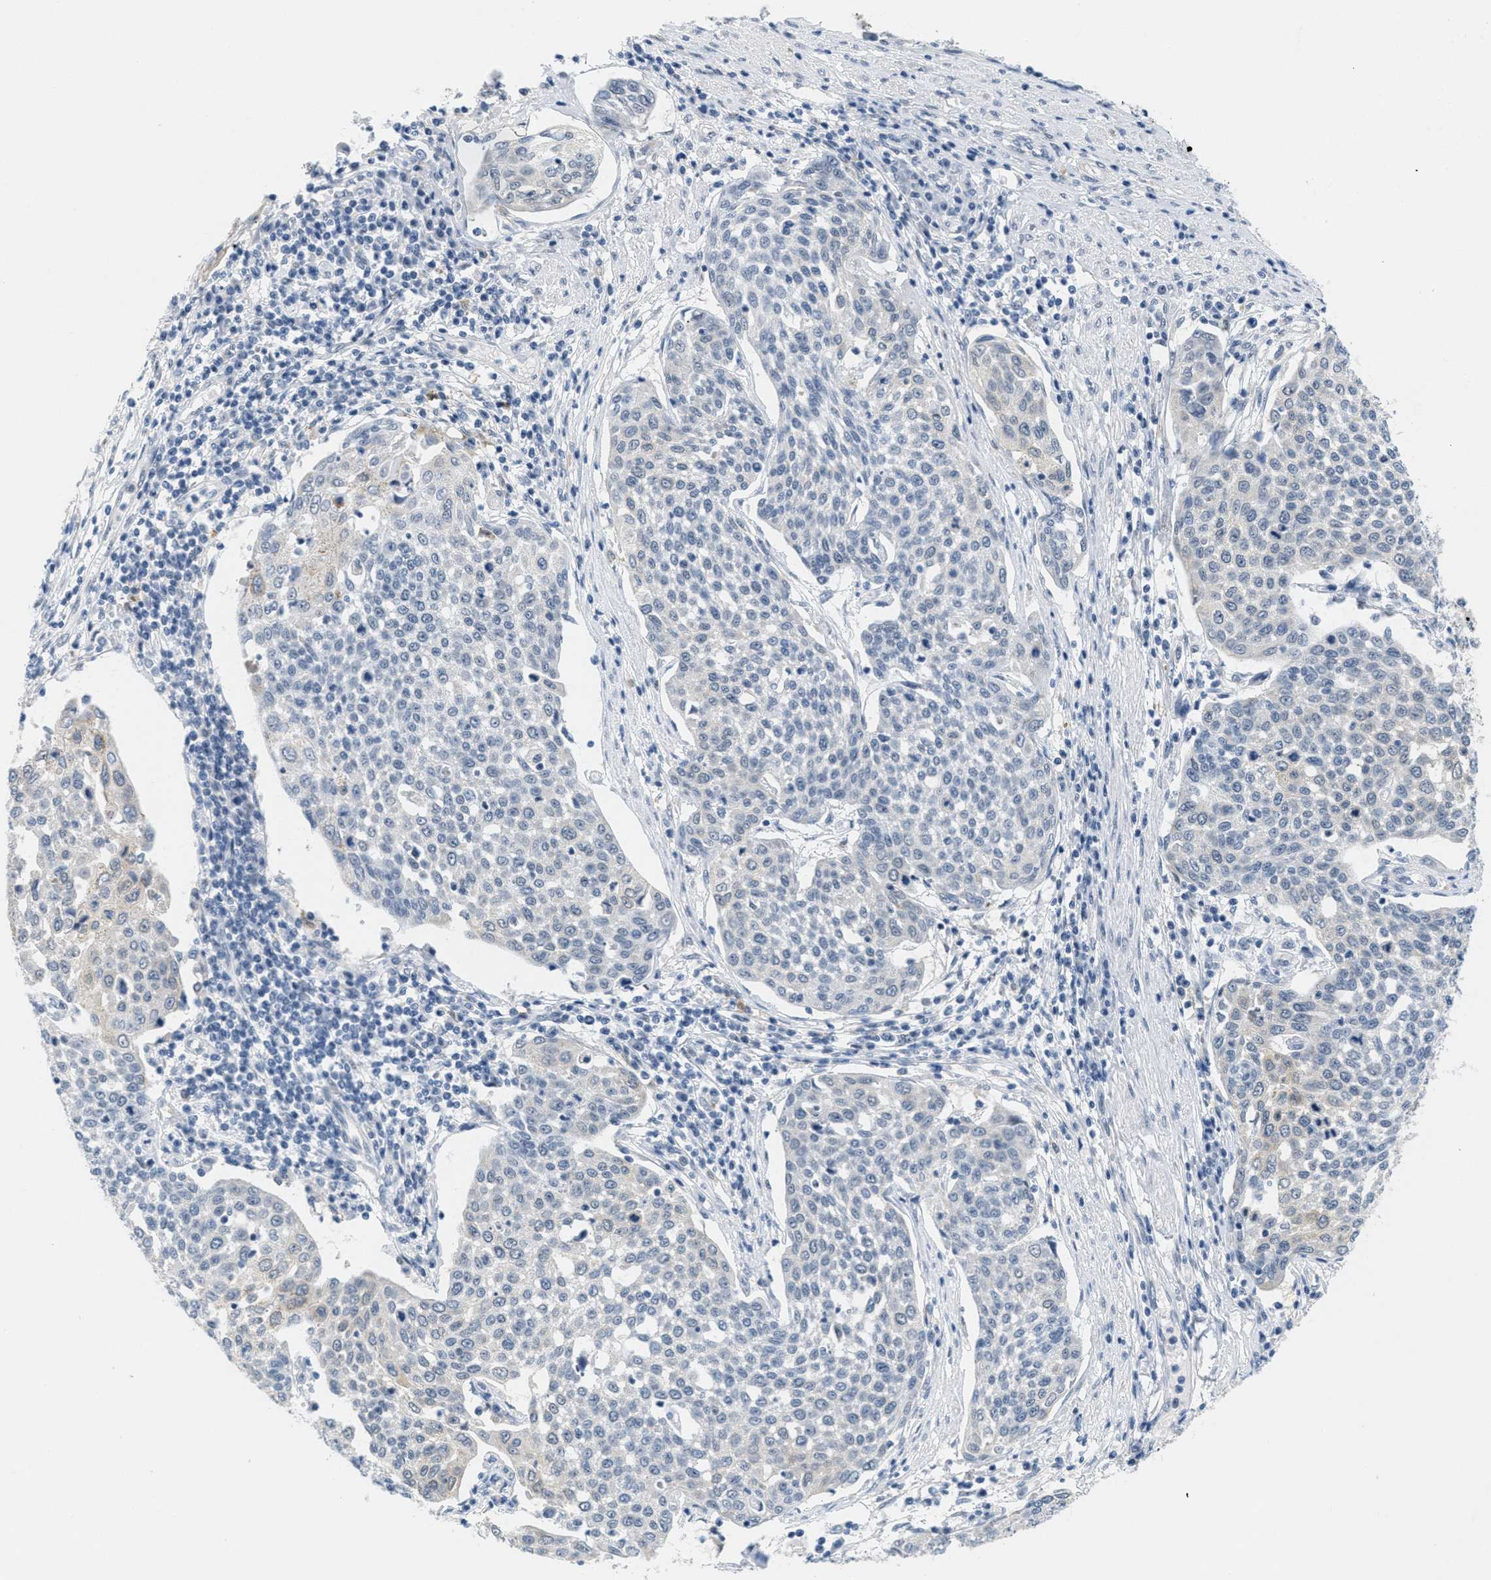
{"staining": {"intensity": "weak", "quantity": "<25%", "location": "cytoplasmic/membranous"}, "tissue": "cervical cancer", "cell_type": "Tumor cells", "image_type": "cancer", "snomed": [{"axis": "morphology", "description": "Squamous cell carcinoma, NOS"}, {"axis": "topography", "description": "Cervix"}], "caption": "The micrograph reveals no significant expression in tumor cells of cervical squamous cell carcinoma. (DAB immunohistochemistry (IHC) with hematoxylin counter stain).", "gene": "HS3ST2", "patient": {"sex": "female", "age": 34}}